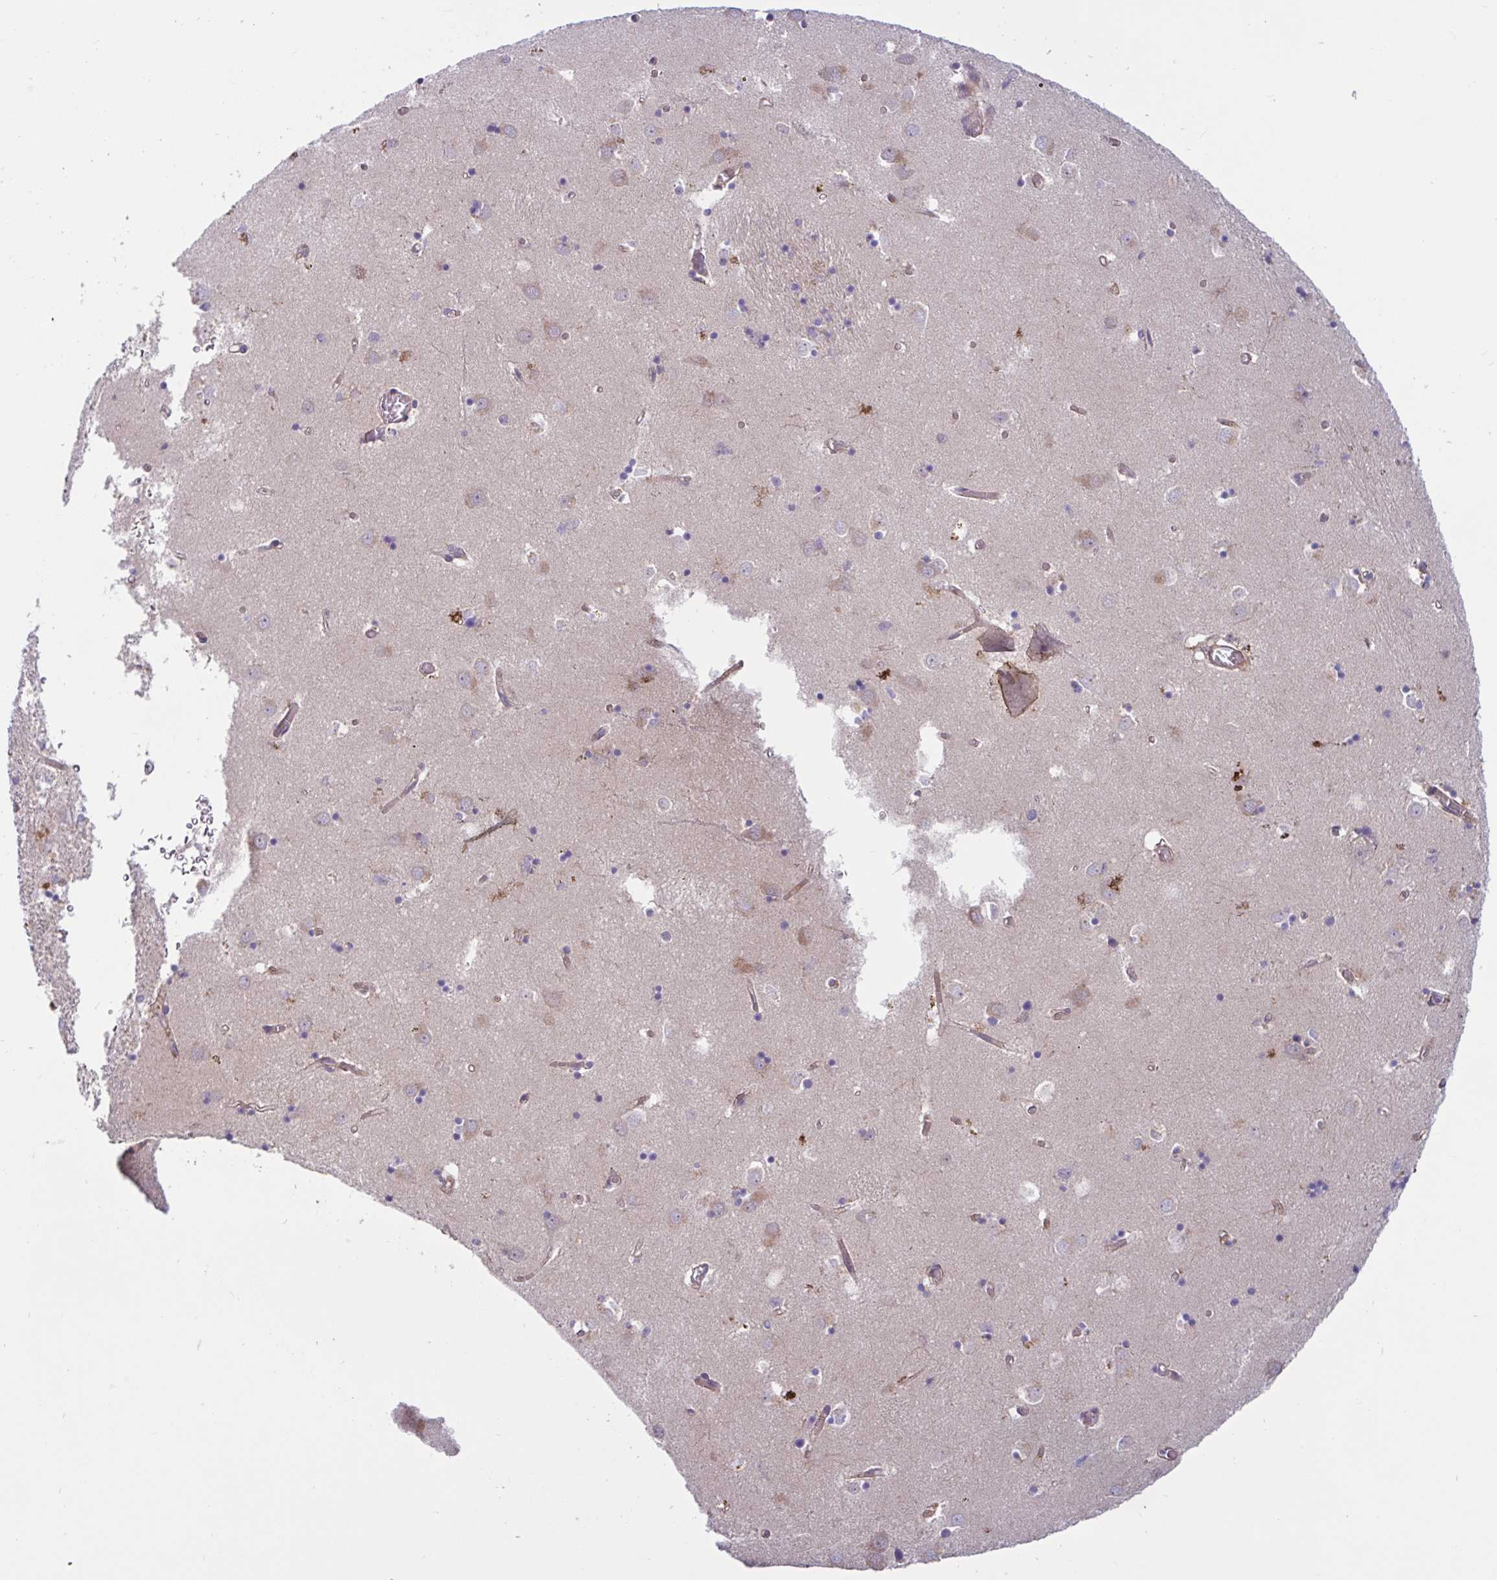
{"staining": {"intensity": "negative", "quantity": "none", "location": "none"}, "tissue": "caudate", "cell_type": "Glial cells", "image_type": "normal", "snomed": [{"axis": "morphology", "description": "Normal tissue, NOS"}, {"axis": "topography", "description": "Lateral ventricle wall"}], "caption": "DAB (3,3'-diaminobenzidine) immunohistochemical staining of benign caudate demonstrates no significant expression in glial cells.", "gene": "TANK", "patient": {"sex": "male", "age": 70}}